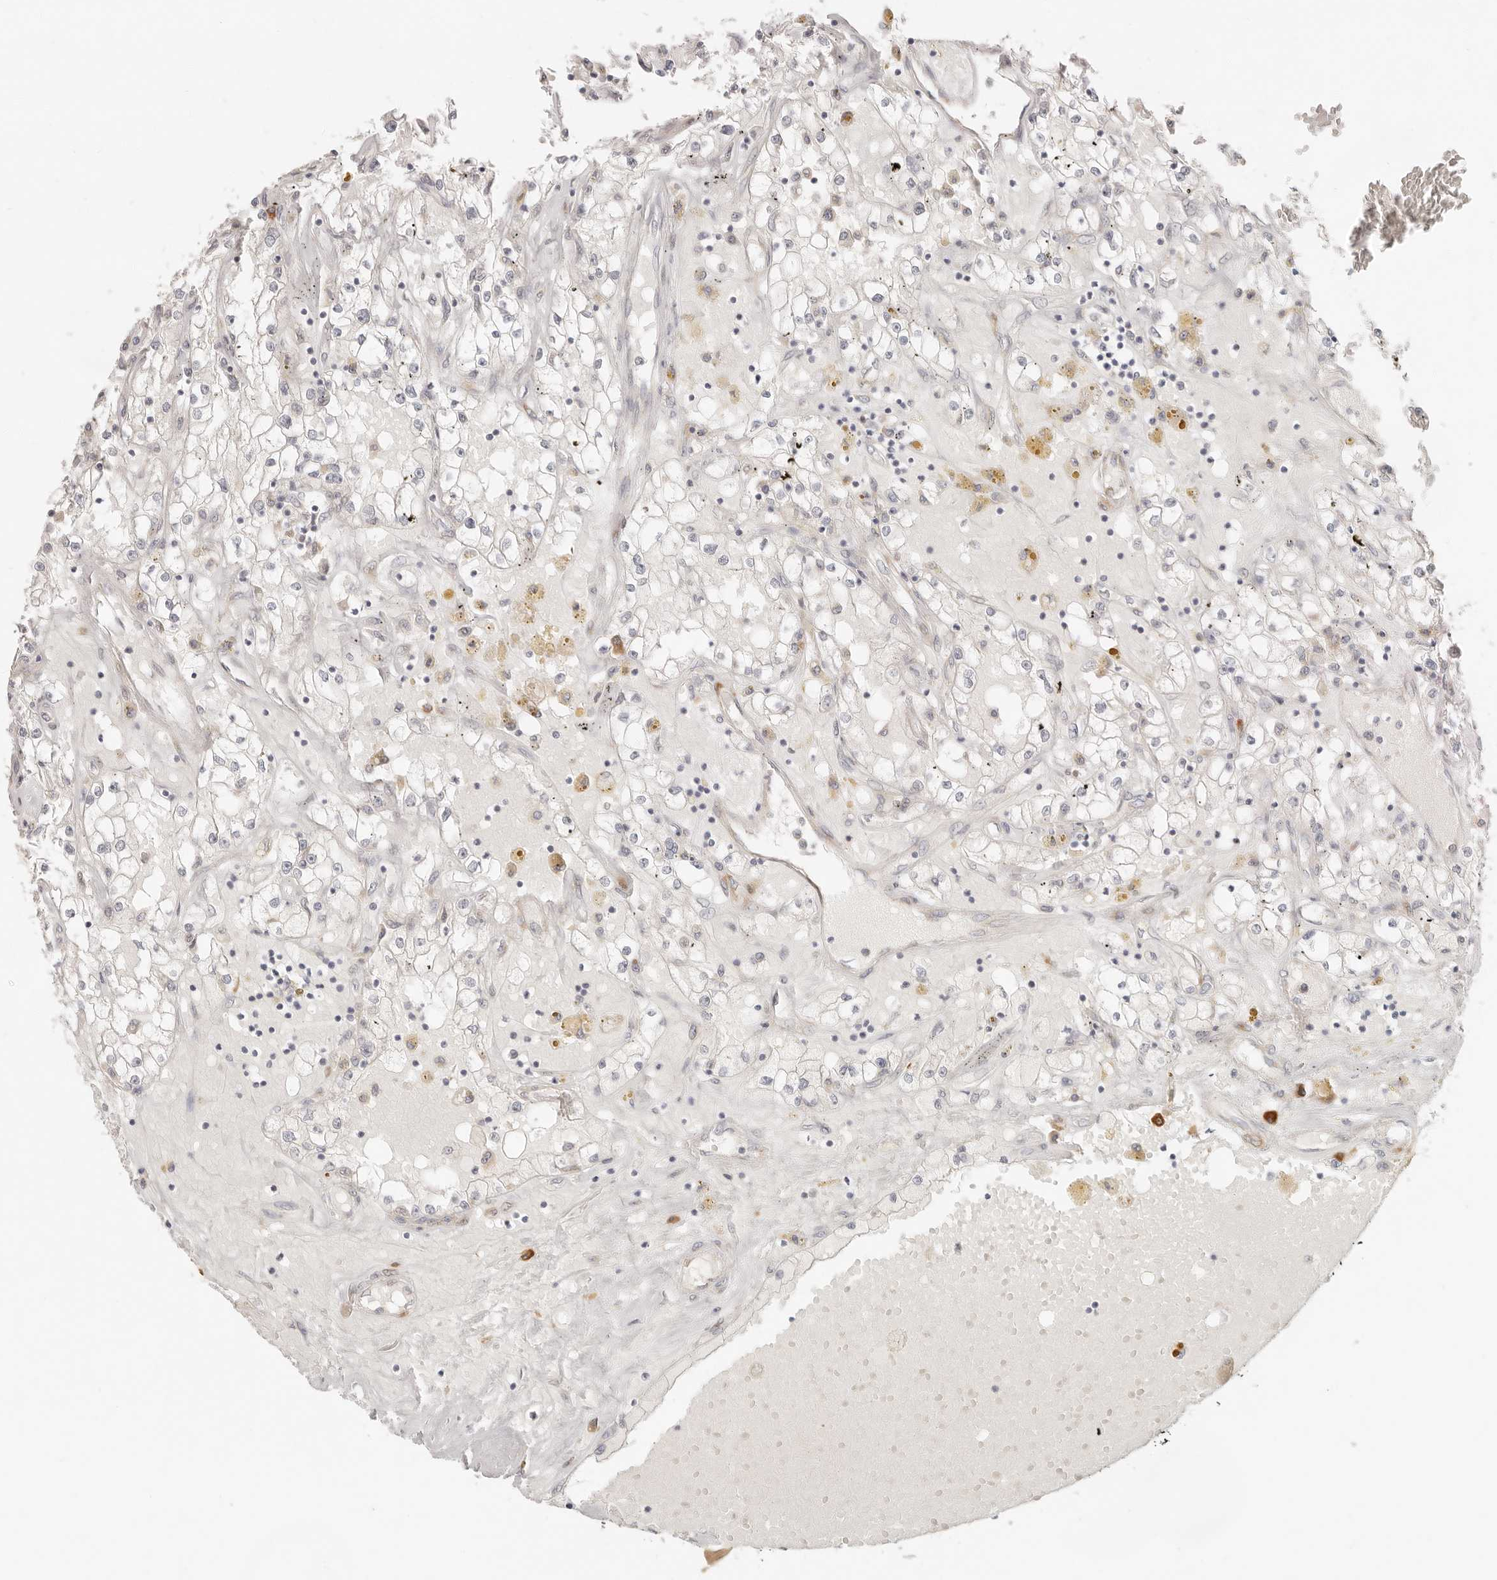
{"staining": {"intensity": "negative", "quantity": "none", "location": "none"}, "tissue": "renal cancer", "cell_type": "Tumor cells", "image_type": "cancer", "snomed": [{"axis": "morphology", "description": "Adenocarcinoma, NOS"}, {"axis": "topography", "description": "Kidney"}], "caption": "High power microscopy micrograph of an immunohistochemistry photomicrograph of renal adenocarcinoma, revealing no significant expression in tumor cells. Brightfield microscopy of IHC stained with DAB (3,3'-diaminobenzidine) (brown) and hematoxylin (blue), captured at high magnification.", "gene": "PABPC4", "patient": {"sex": "male", "age": 56}}